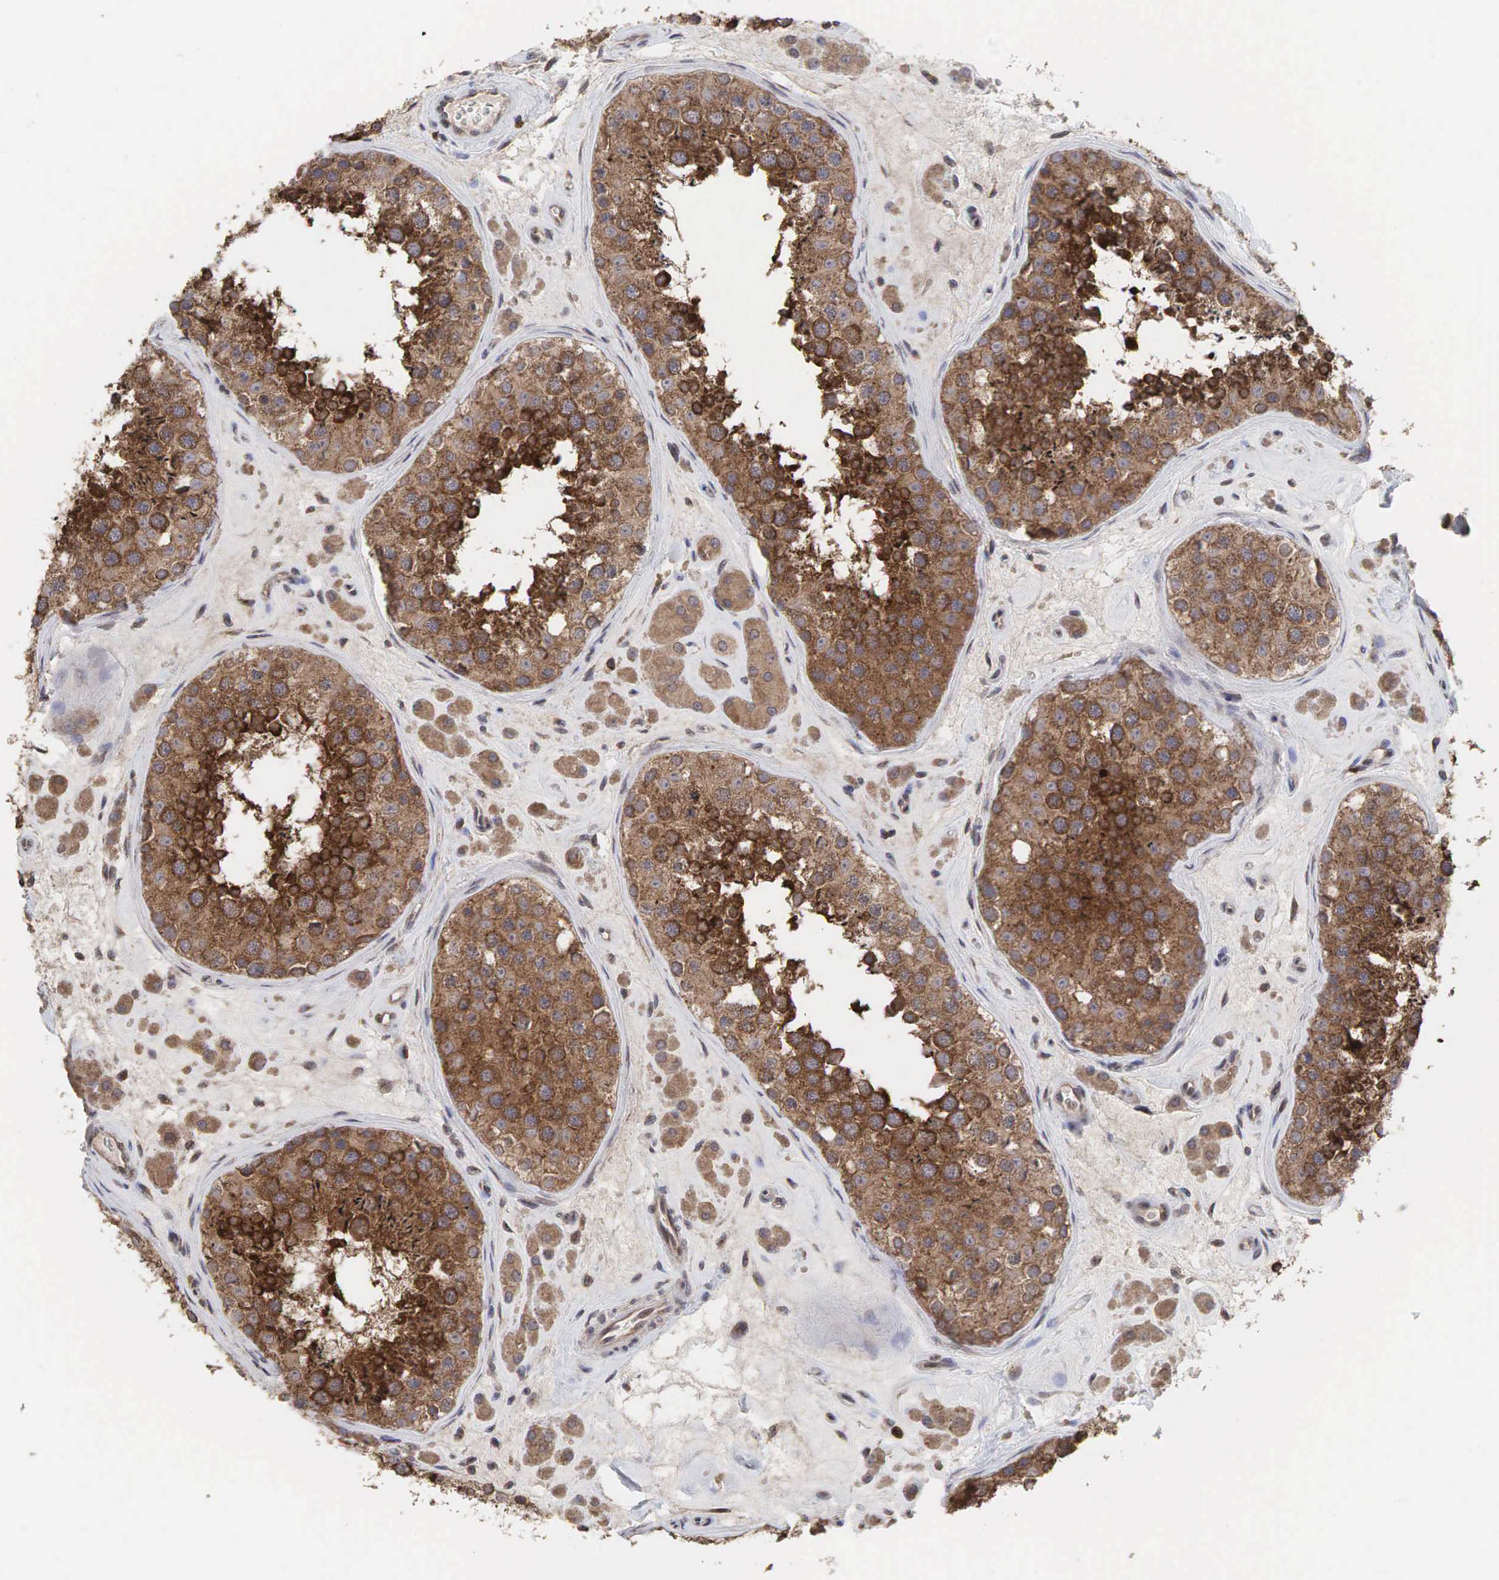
{"staining": {"intensity": "strong", "quantity": ">75%", "location": "cytoplasmic/membranous"}, "tissue": "testis", "cell_type": "Cells in seminiferous ducts", "image_type": "normal", "snomed": [{"axis": "morphology", "description": "Normal tissue, NOS"}, {"axis": "topography", "description": "Testis"}], "caption": "Immunohistochemistry of unremarkable testis reveals high levels of strong cytoplasmic/membranous positivity in approximately >75% of cells in seminiferous ducts. Nuclei are stained in blue.", "gene": "PABPC5", "patient": {"sex": "male", "age": 38}}